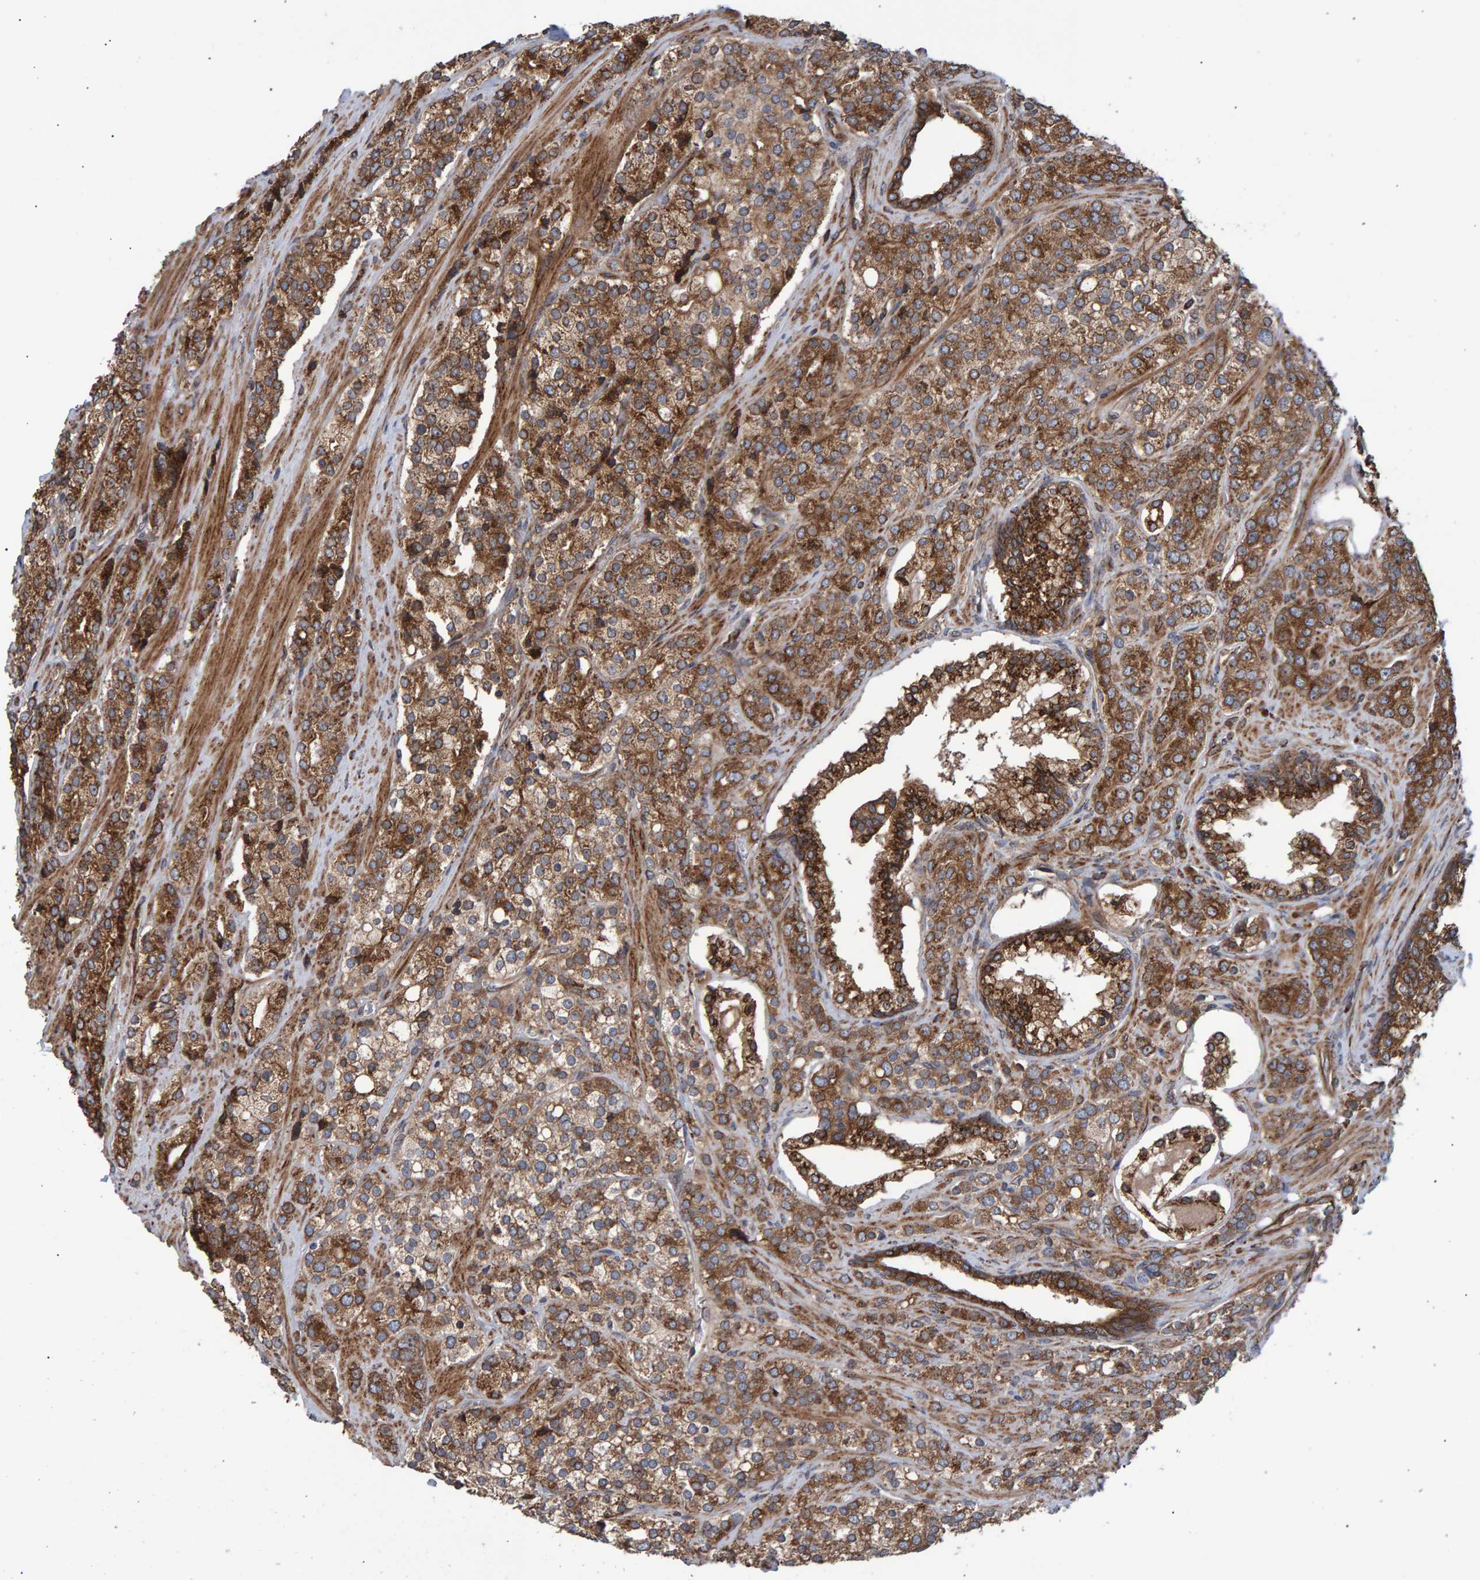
{"staining": {"intensity": "moderate", "quantity": ">75%", "location": "cytoplasmic/membranous"}, "tissue": "prostate cancer", "cell_type": "Tumor cells", "image_type": "cancer", "snomed": [{"axis": "morphology", "description": "Adenocarcinoma, High grade"}, {"axis": "topography", "description": "Prostate"}], "caption": "The histopathology image shows immunohistochemical staining of prostate cancer. There is moderate cytoplasmic/membranous positivity is present in about >75% of tumor cells. The staining was performed using DAB to visualize the protein expression in brown, while the nuclei were stained in blue with hematoxylin (Magnification: 20x).", "gene": "FAM117A", "patient": {"sex": "male", "age": 71}}